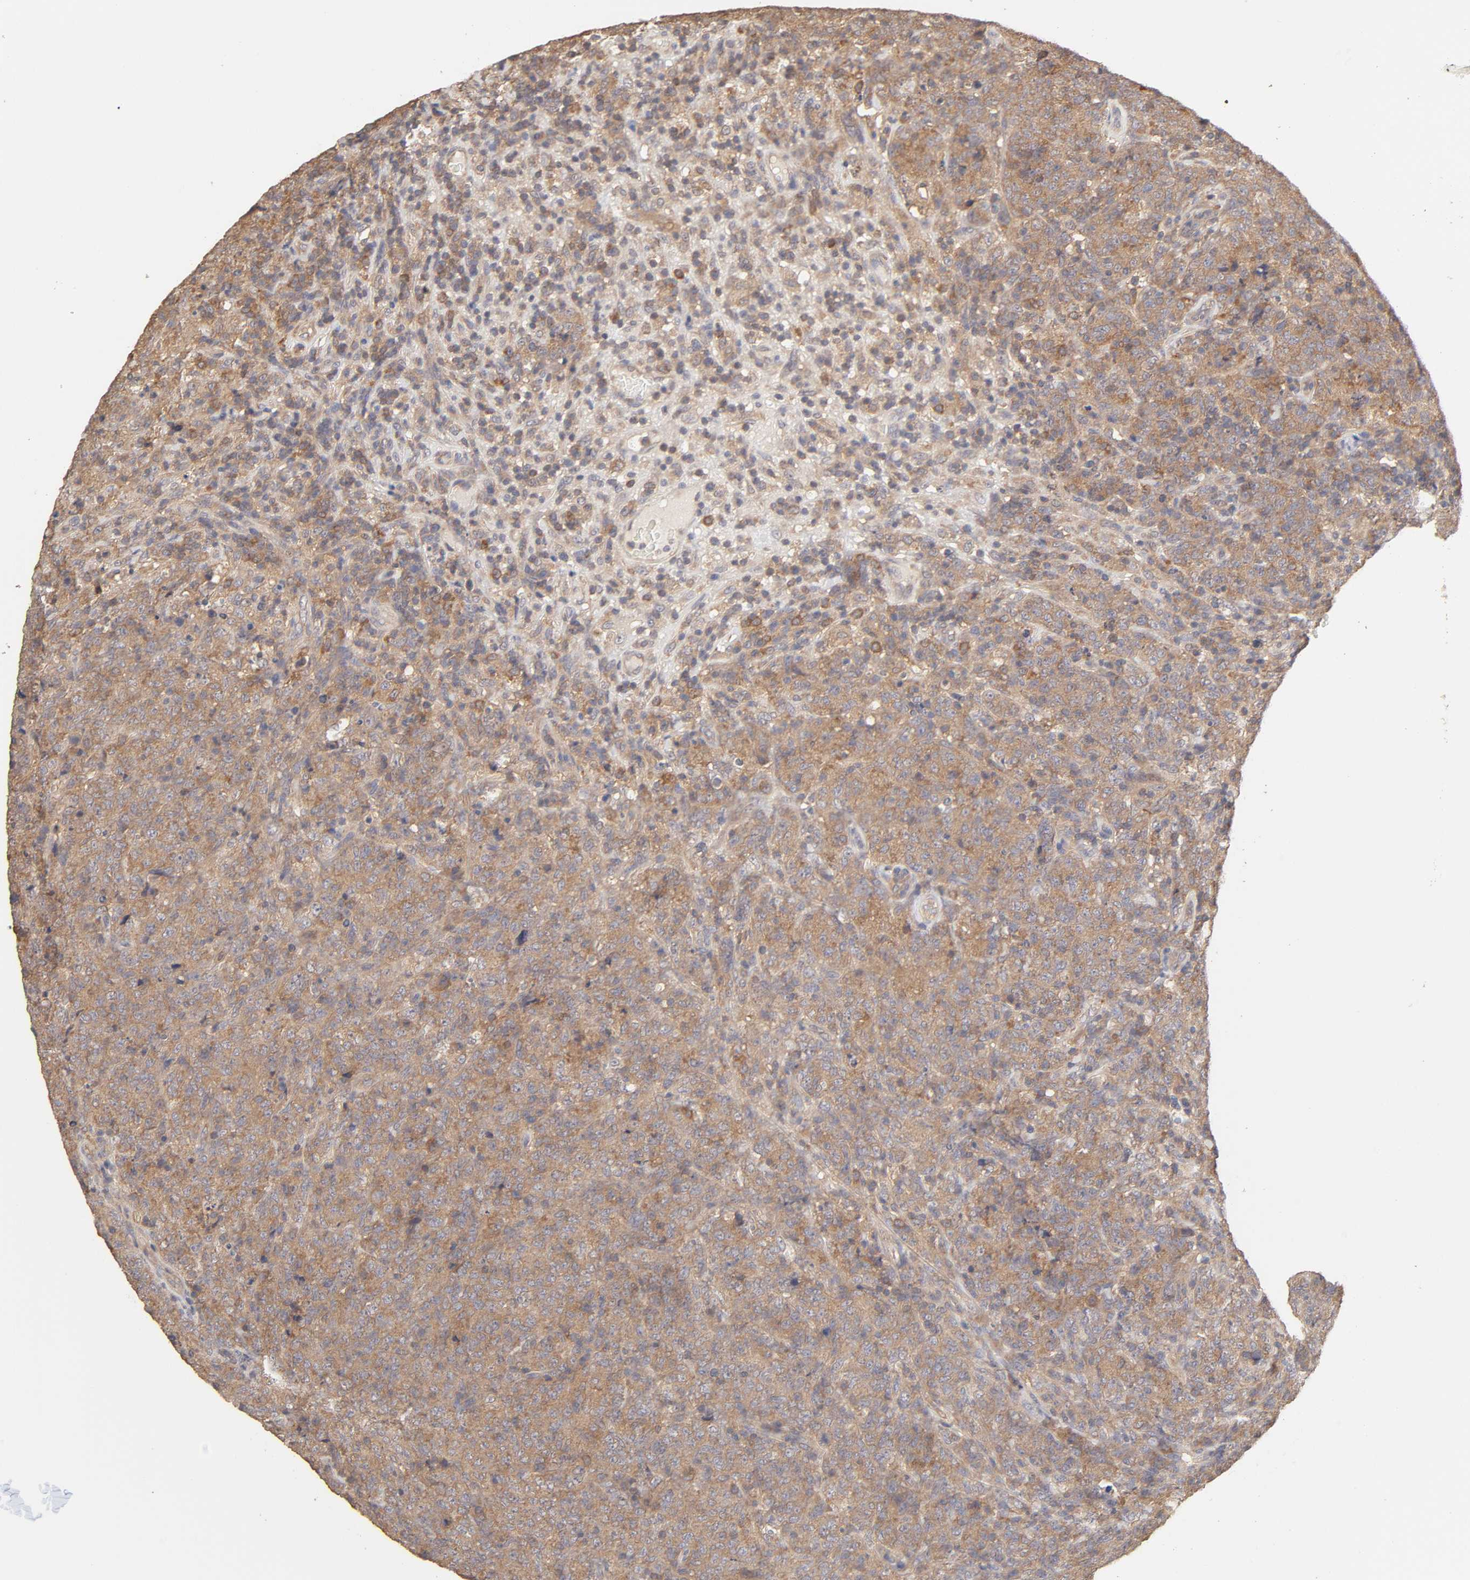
{"staining": {"intensity": "moderate", "quantity": "<25%", "location": "cytoplasmic/membranous"}, "tissue": "lymphoma", "cell_type": "Tumor cells", "image_type": "cancer", "snomed": [{"axis": "morphology", "description": "Malignant lymphoma, non-Hodgkin's type, High grade"}, {"axis": "topography", "description": "Tonsil"}], "caption": "Immunohistochemistry (IHC) histopathology image of high-grade malignant lymphoma, non-Hodgkin's type stained for a protein (brown), which displays low levels of moderate cytoplasmic/membranous expression in approximately <25% of tumor cells.", "gene": "AP1G2", "patient": {"sex": "female", "age": 36}}